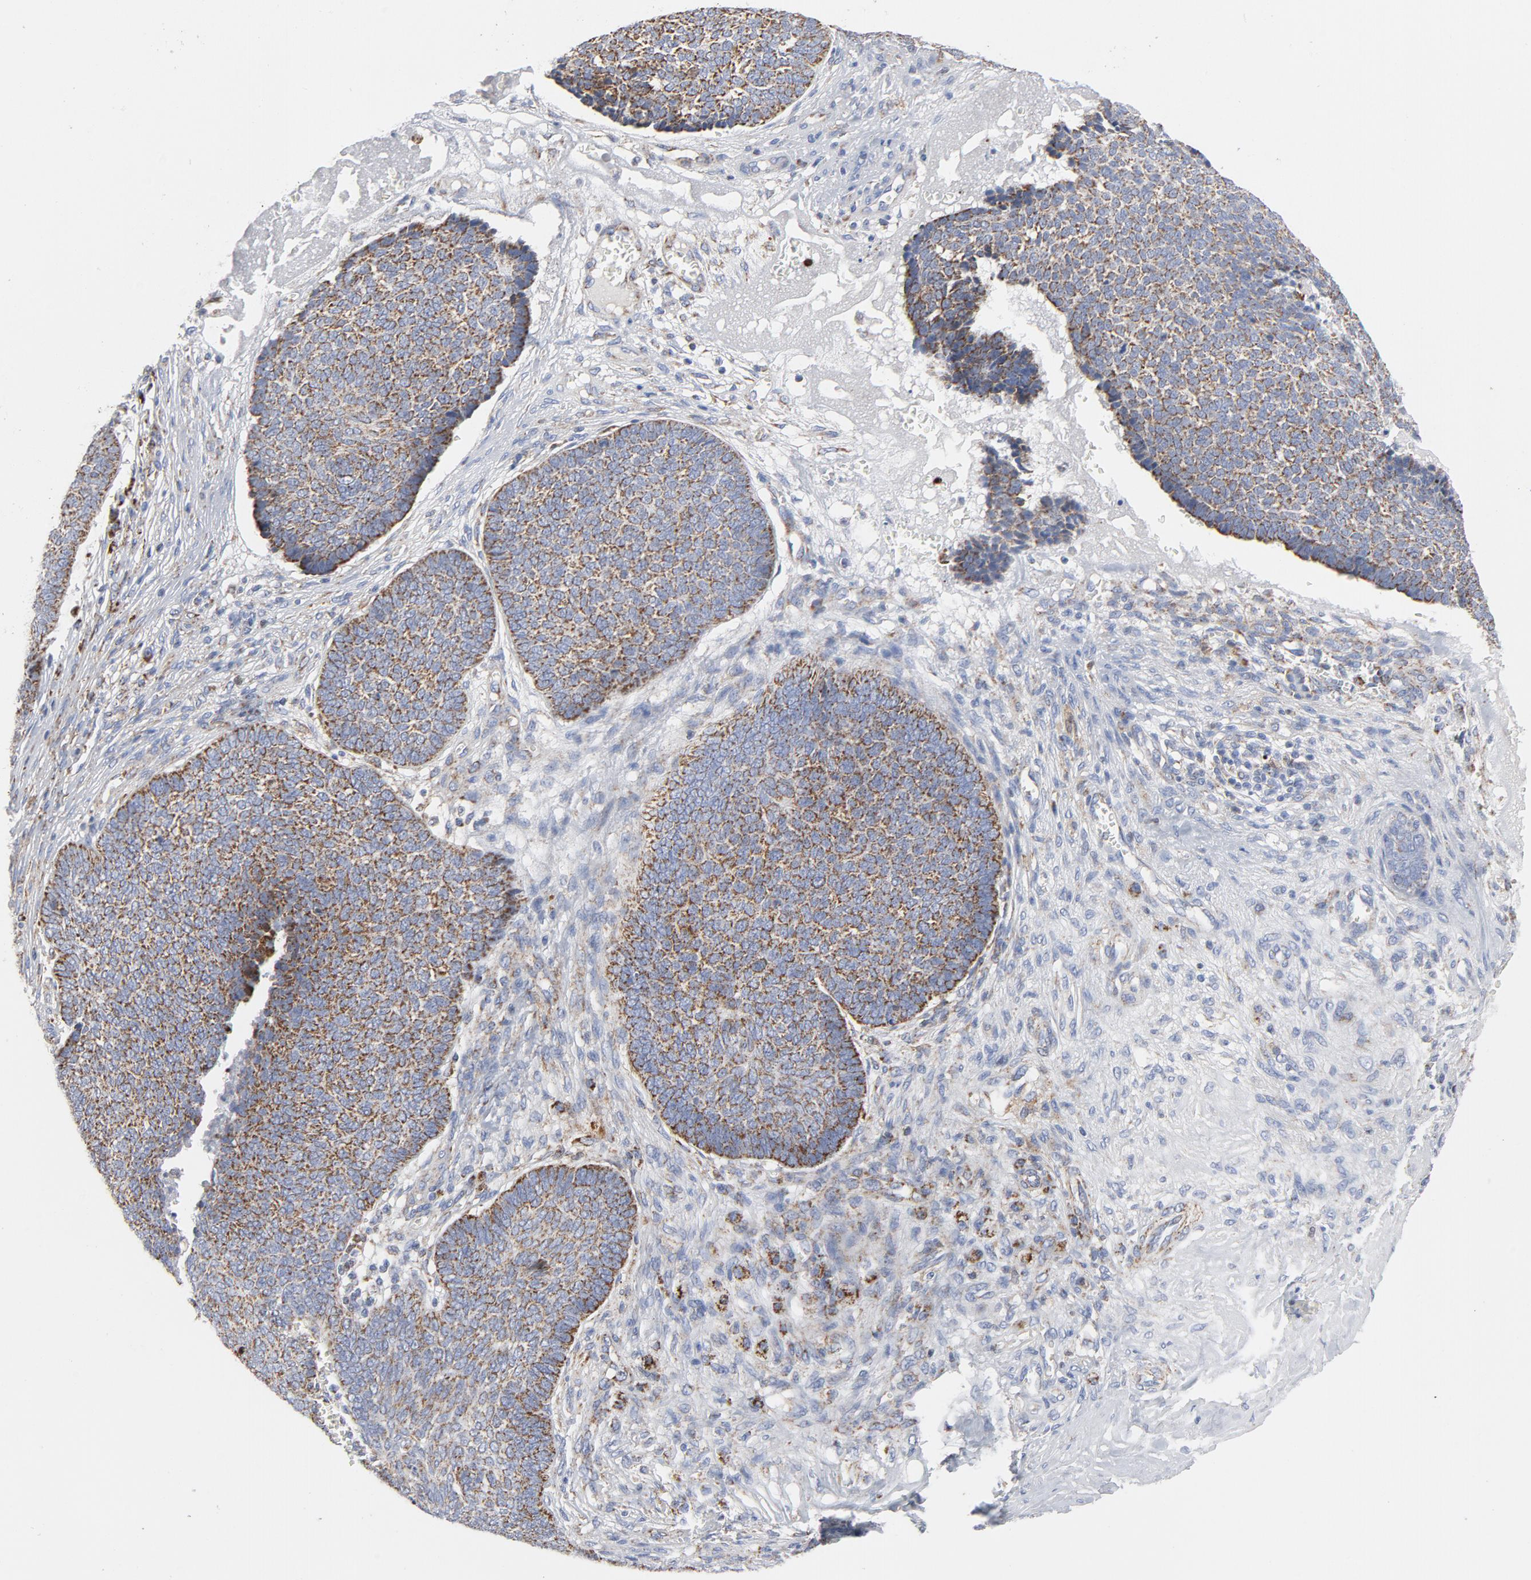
{"staining": {"intensity": "moderate", "quantity": ">75%", "location": "cytoplasmic/membranous"}, "tissue": "skin cancer", "cell_type": "Tumor cells", "image_type": "cancer", "snomed": [{"axis": "morphology", "description": "Basal cell carcinoma"}, {"axis": "topography", "description": "Skin"}], "caption": "This micrograph displays skin cancer (basal cell carcinoma) stained with IHC to label a protein in brown. The cytoplasmic/membranous of tumor cells show moderate positivity for the protein. Nuclei are counter-stained blue.", "gene": "CYCS", "patient": {"sex": "male", "age": 84}}